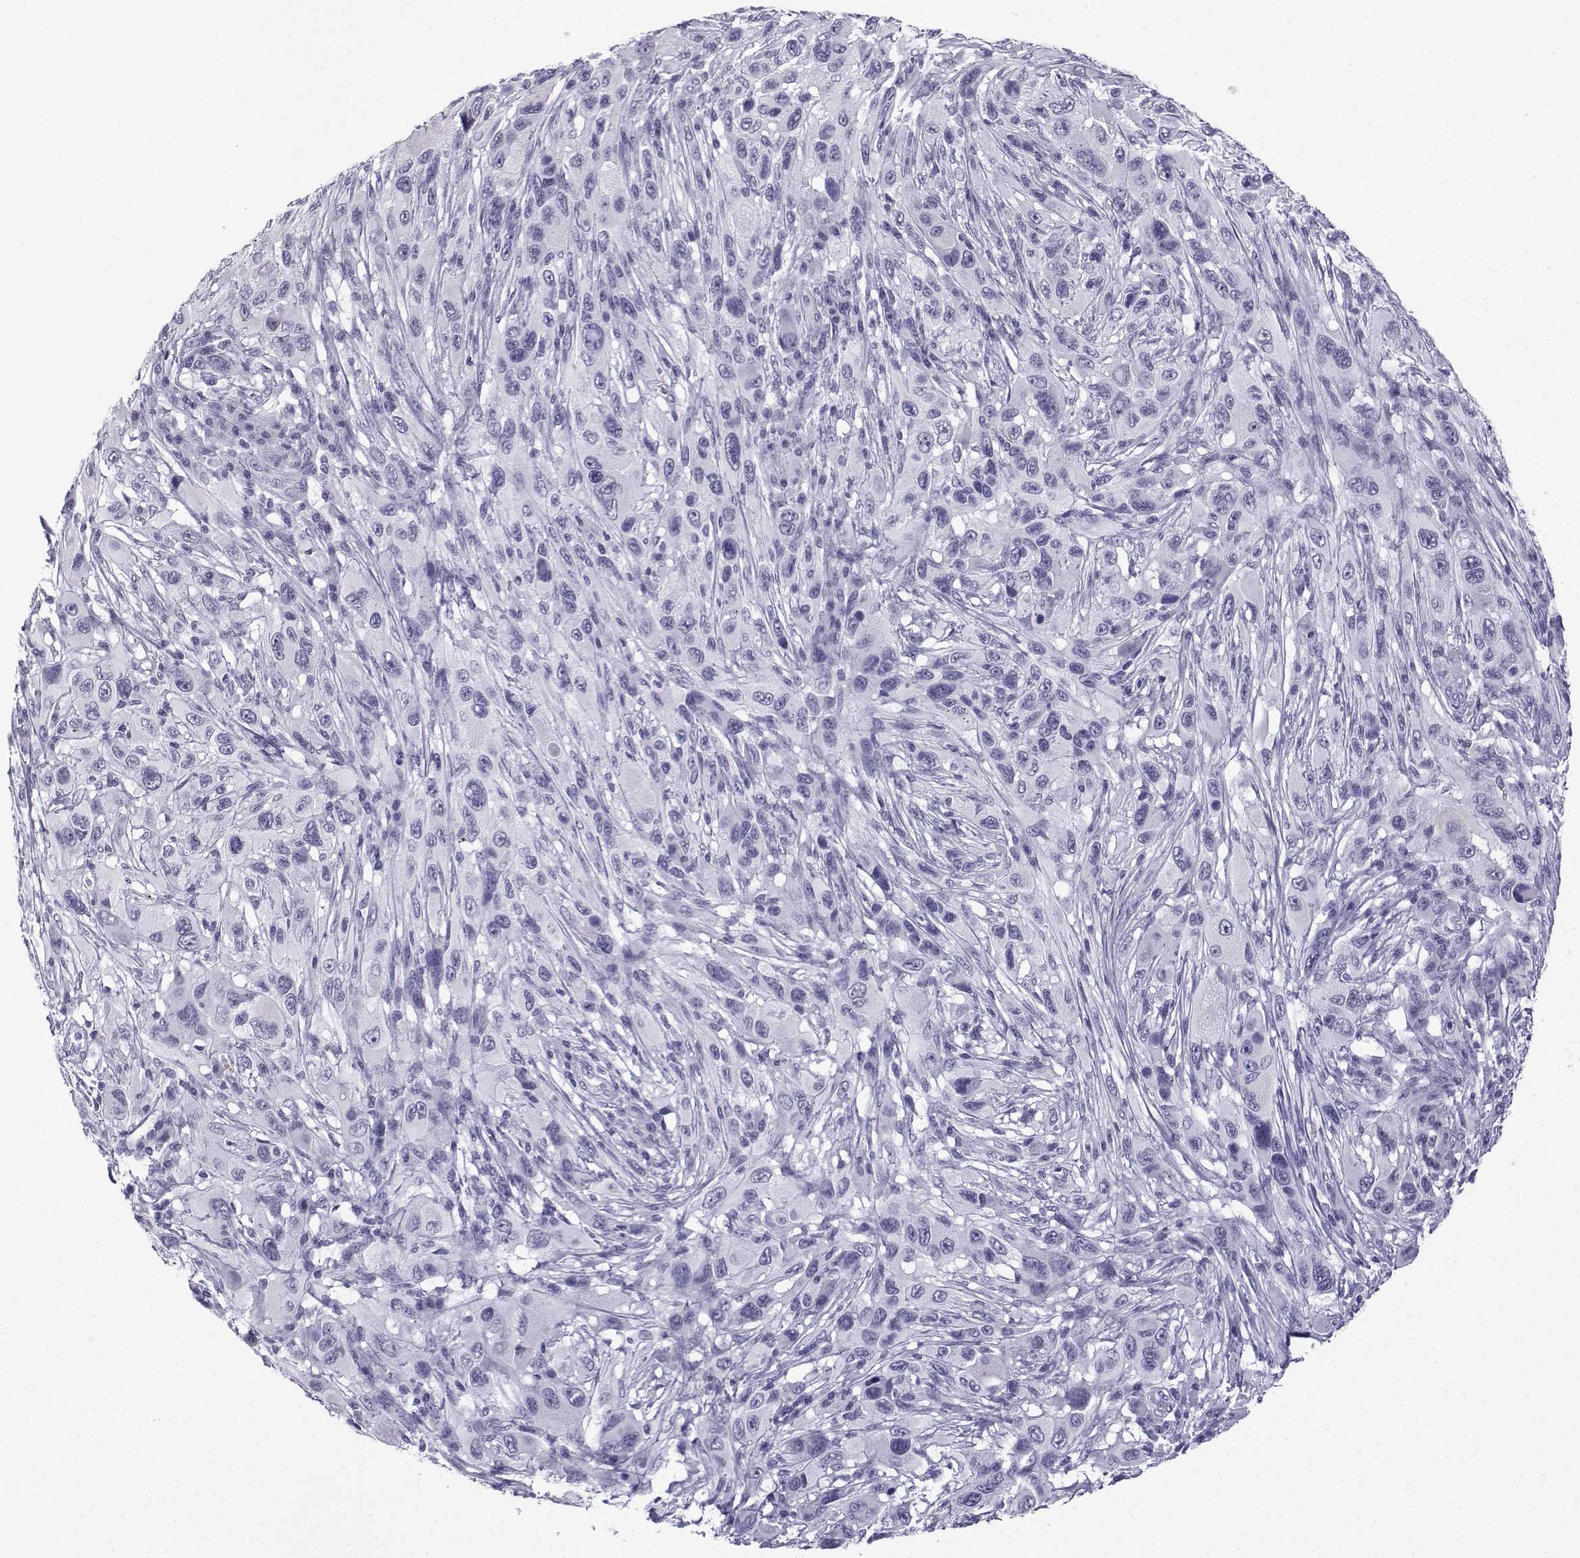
{"staining": {"intensity": "negative", "quantity": "none", "location": "none"}, "tissue": "melanoma", "cell_type": "Tumor cells", "image_type": "cancer", "snomed": [{"axis": "morphology", "description": "Malignant melanoma, NOS"}, {"axis": "topography", "description": "Skin"}], "caption": "Immunohistochemical staining of malignant melanoma reveals no significant positivity in tumor cells. The staining was performed using DAB (3,3'-diaminobenzidine) to visualize the protein expression in brown, while the nuclei were stained in blue with hematoxylin (Magnification: 20x).", "gene": "MRGBP", "patient": {"sex": "male", "age": 53}}